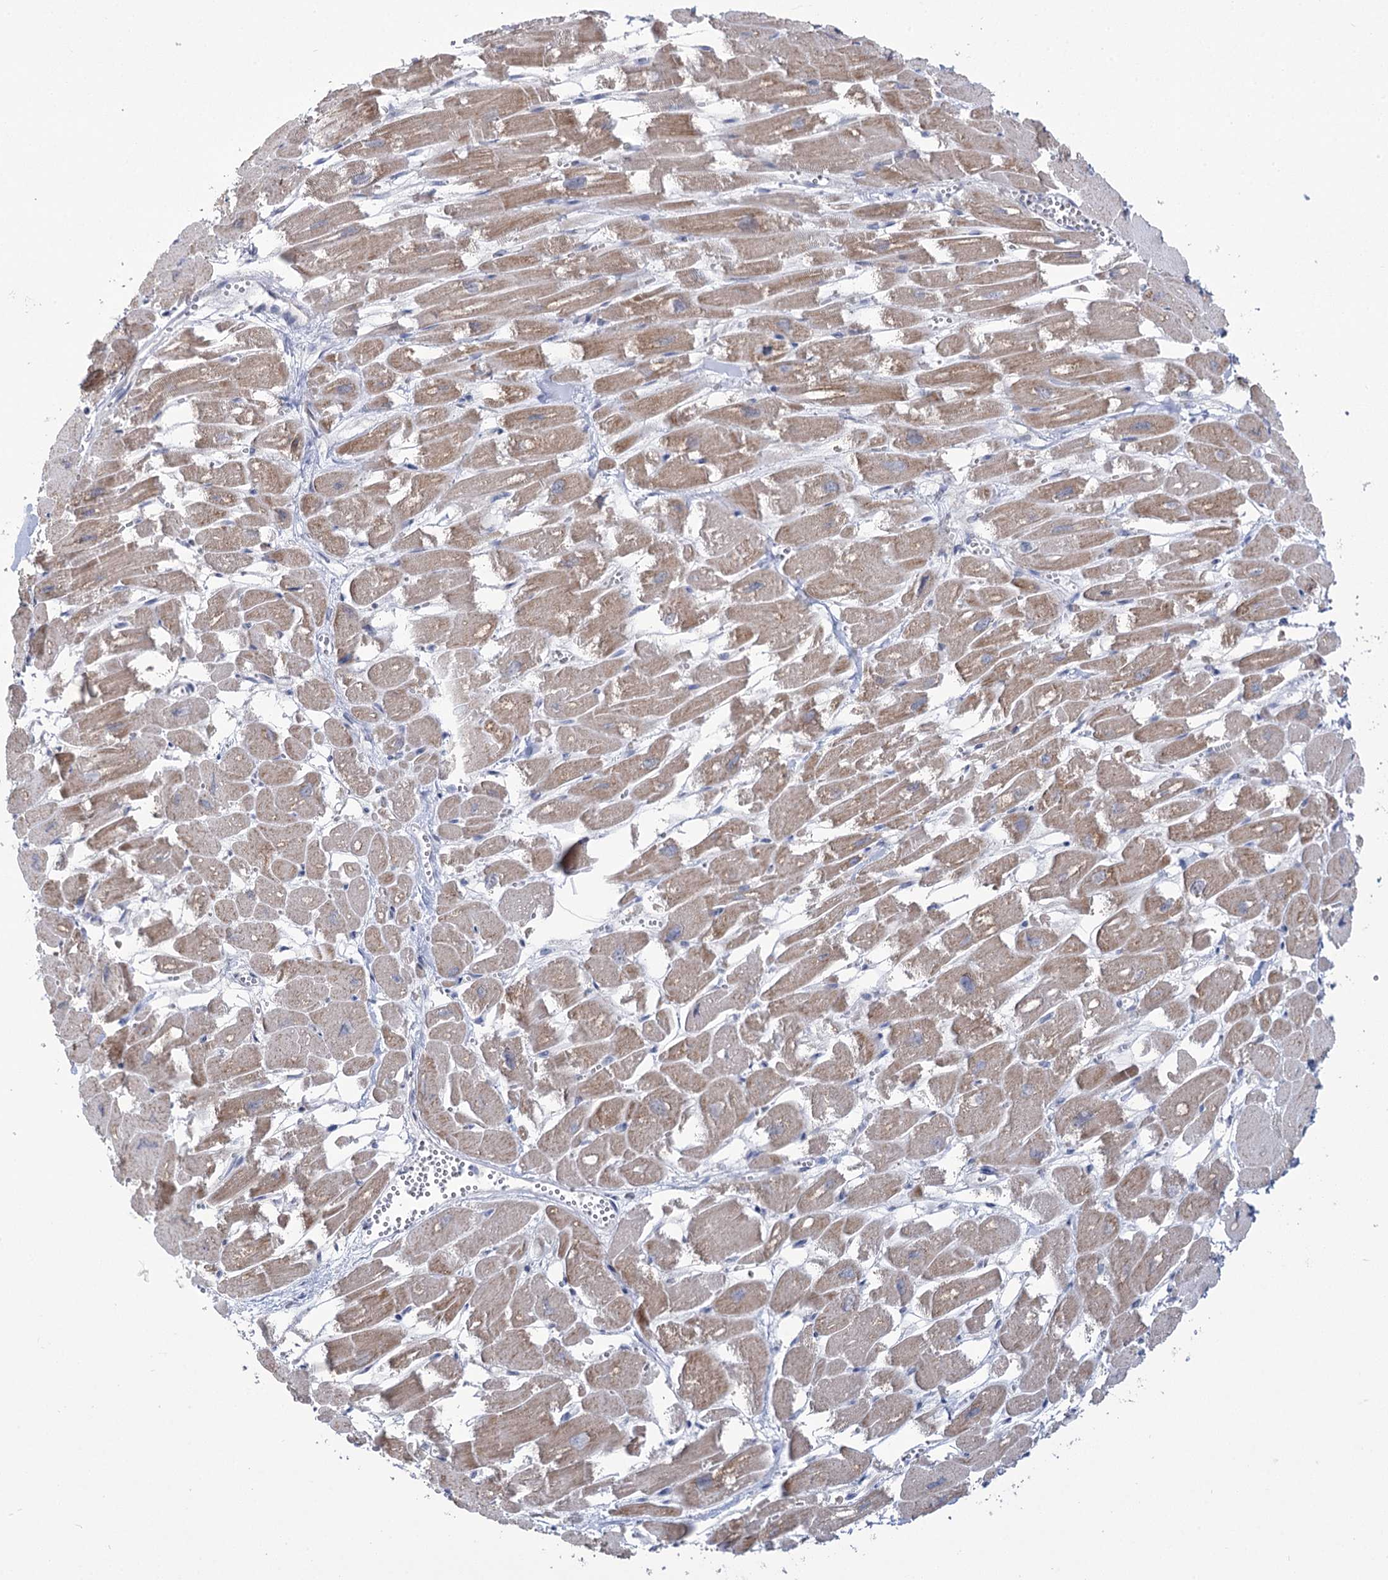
{"staining": {"intensity": "weak", "quantity": "25%-75%", "location": "cytoplasmic/membranous"}, "tissue": "heart muscle", "cell_type": "Cardiomyocytes", "image_type": "normal", "snomed": [{"axis": "morphology", "description": "Normal tissue, NOS"}, {"axis": "topography", "description": "Heart"}], "caption": "Unremarkable heart muscle reveals weak cytoplasmic/membranous staining in approximately 25%-75% of cardiomyocytes.", "gene": "PHYHIPL", "patient": {"sex": "male", "age": 54}}